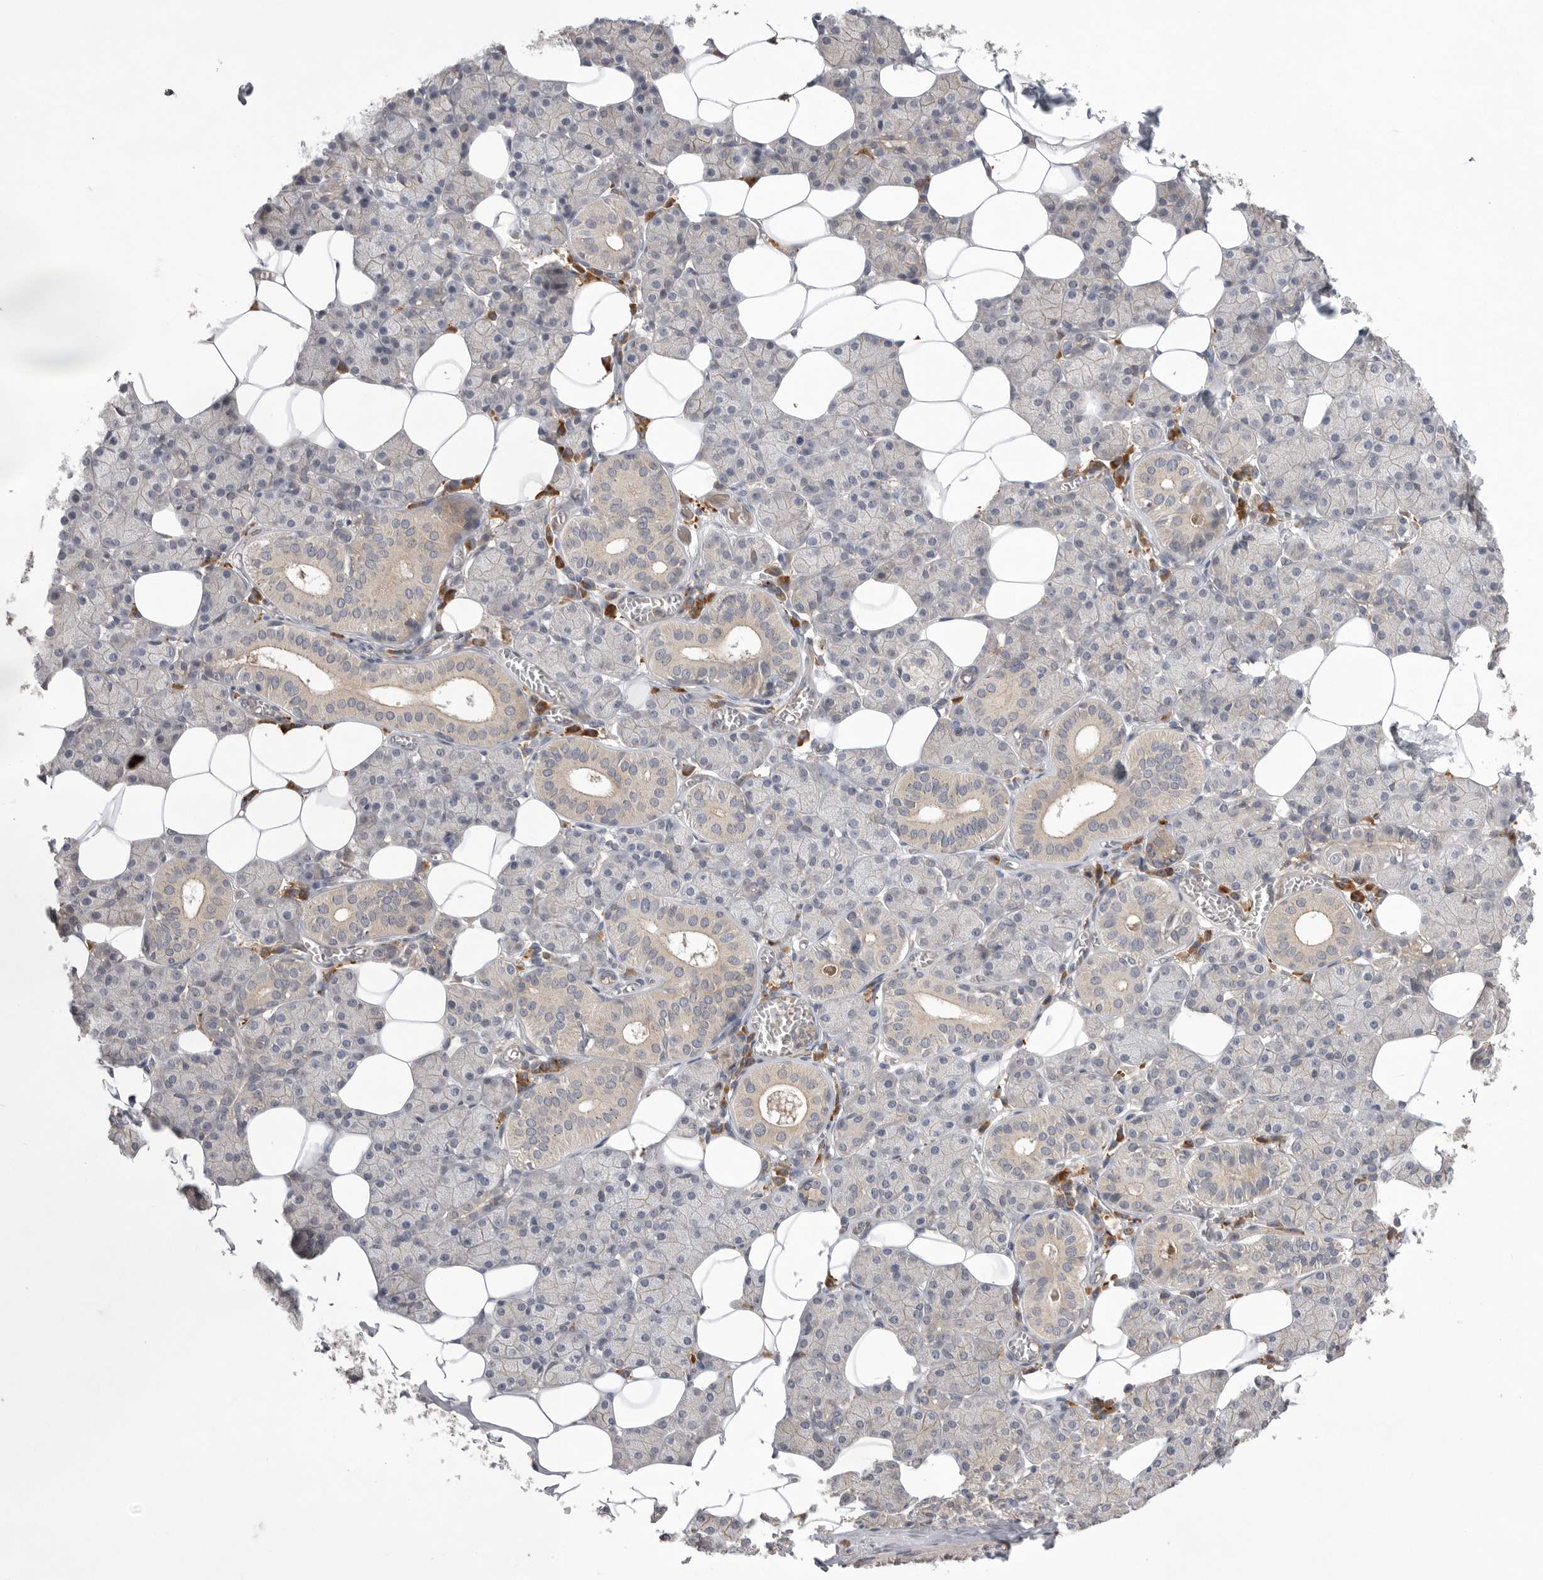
{"staining": {"intensity": "weak", "quantity": "<25%", "location": "cytoplasmic/membranous"}, "tissue": "salivary gland", "cell_type": "Glandular cells", "image_type": "normal", "snomed": [{"axis": "morphology", "description": "Normal tissue, NOS"}, {"axis": "topography", "description": "Salivary gland"}], "caption": "High power microscopy image of an immunohistochemistry (IHC) histopathology image of normal salivary gland, revealing no significant staining in glandular cells.", "gene": "NRCAM", "patient": {"sex": "female", "age": 33}}